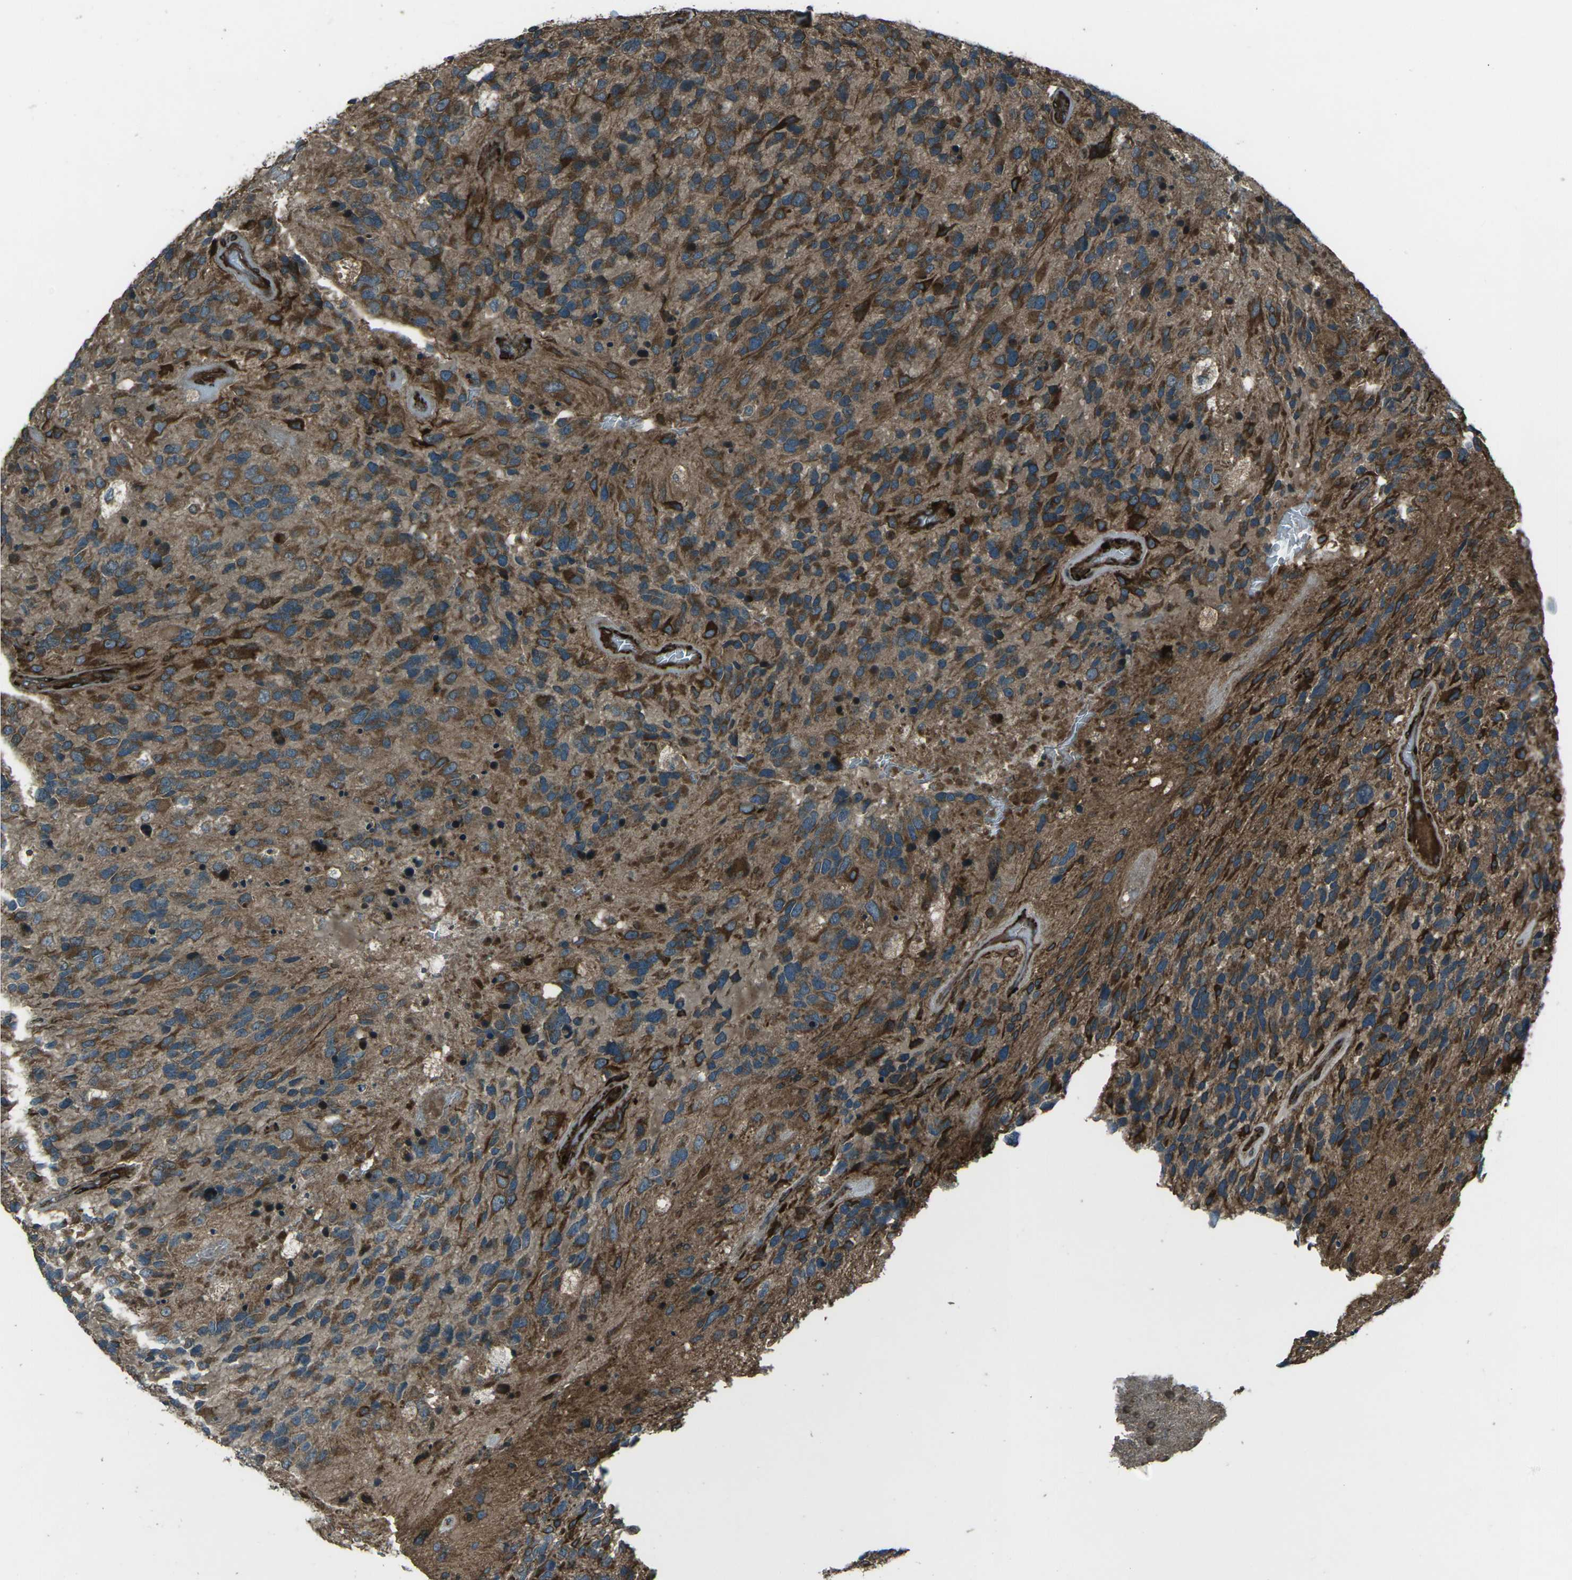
{"staining": {"intensity": "strong", "quantity": ">75%", "location": "cytoplasmic/membranous"}, "tissue": "glioma", "cell_type": "Tumor cells", "image_type": "cancer", "snomed": [{"axis": "morphology", "description": "Glioma, malignant, High grade"}, {"axis": "topography", "description": "Brain"}], "caption": "Protein expression analysis of human malignant glioma (high-grade) reveals strong cytoplasmic/membranous positivity in approximately >75% of tumor cells.", "gene": "LSMEM1", "patient": {"sex": "female", "age": 58}}